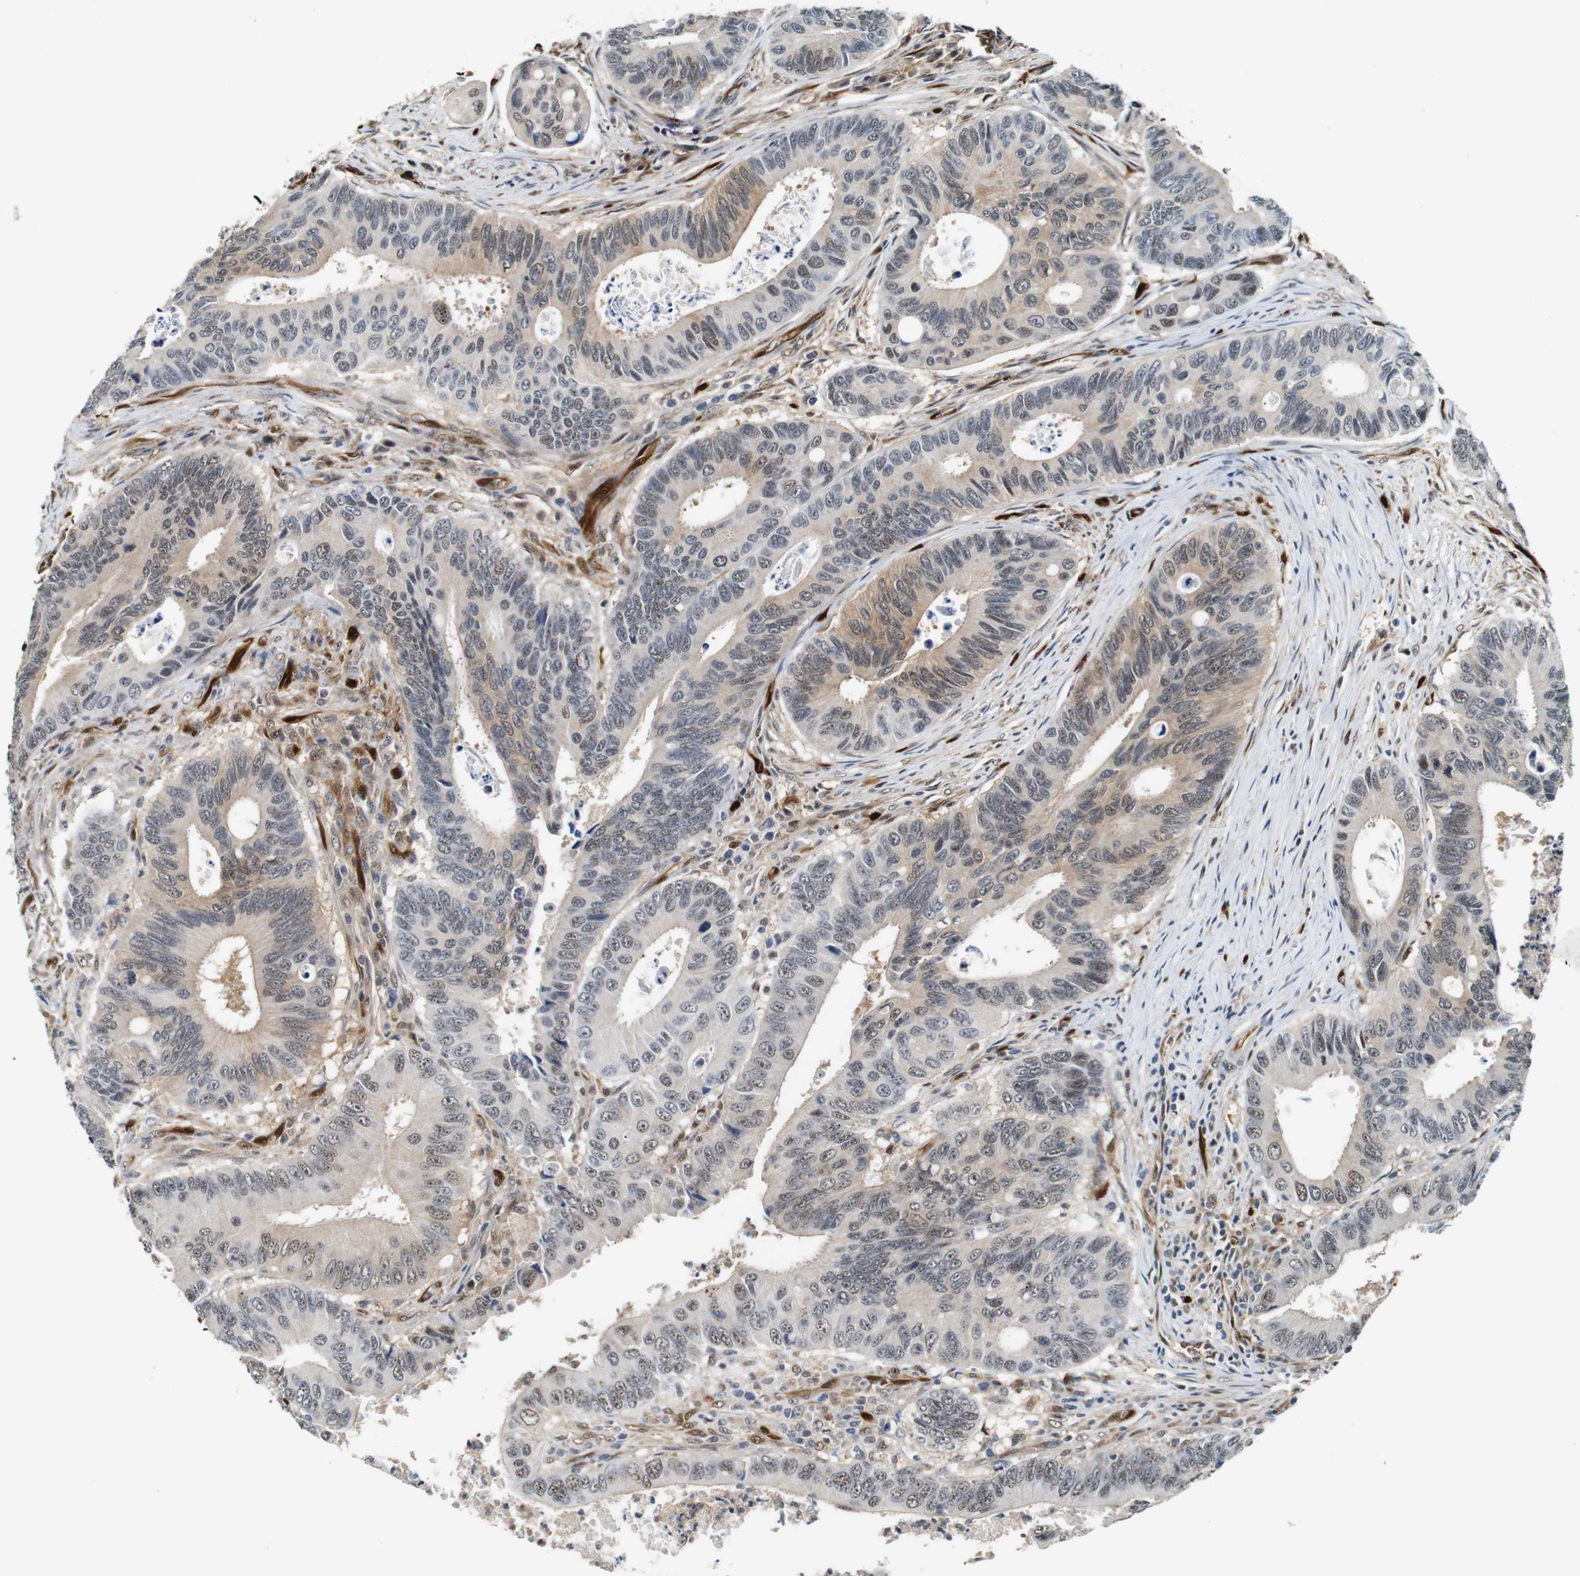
{"staining": {"intensity": "weak", "quantity": "25%-75%", "location": "cytoplasmic/membranous,nuclear"}, "tissue": "colorectal cancer", "cell_type": "Tumor cells", "image_type": "cancer", "snomed": [{"axis": "morphology", "description": "Inflammation, NOS"}, {"axis": "morphology", "description": "Adenocarcinoma, NOS"}, {"axis": "topography", "description": "Colon"}], "caption": "Colorectal cancer was stained to show a protein in brown. There is low levels of weak cytoplasmic/membranous and nuclear expression in approximately 25%-75% of tumor cells. (Brightfield microscopy of DAB IHC at high magnification).", "gene": "LXN", "patient": {"sex": "male", "age": 72}}